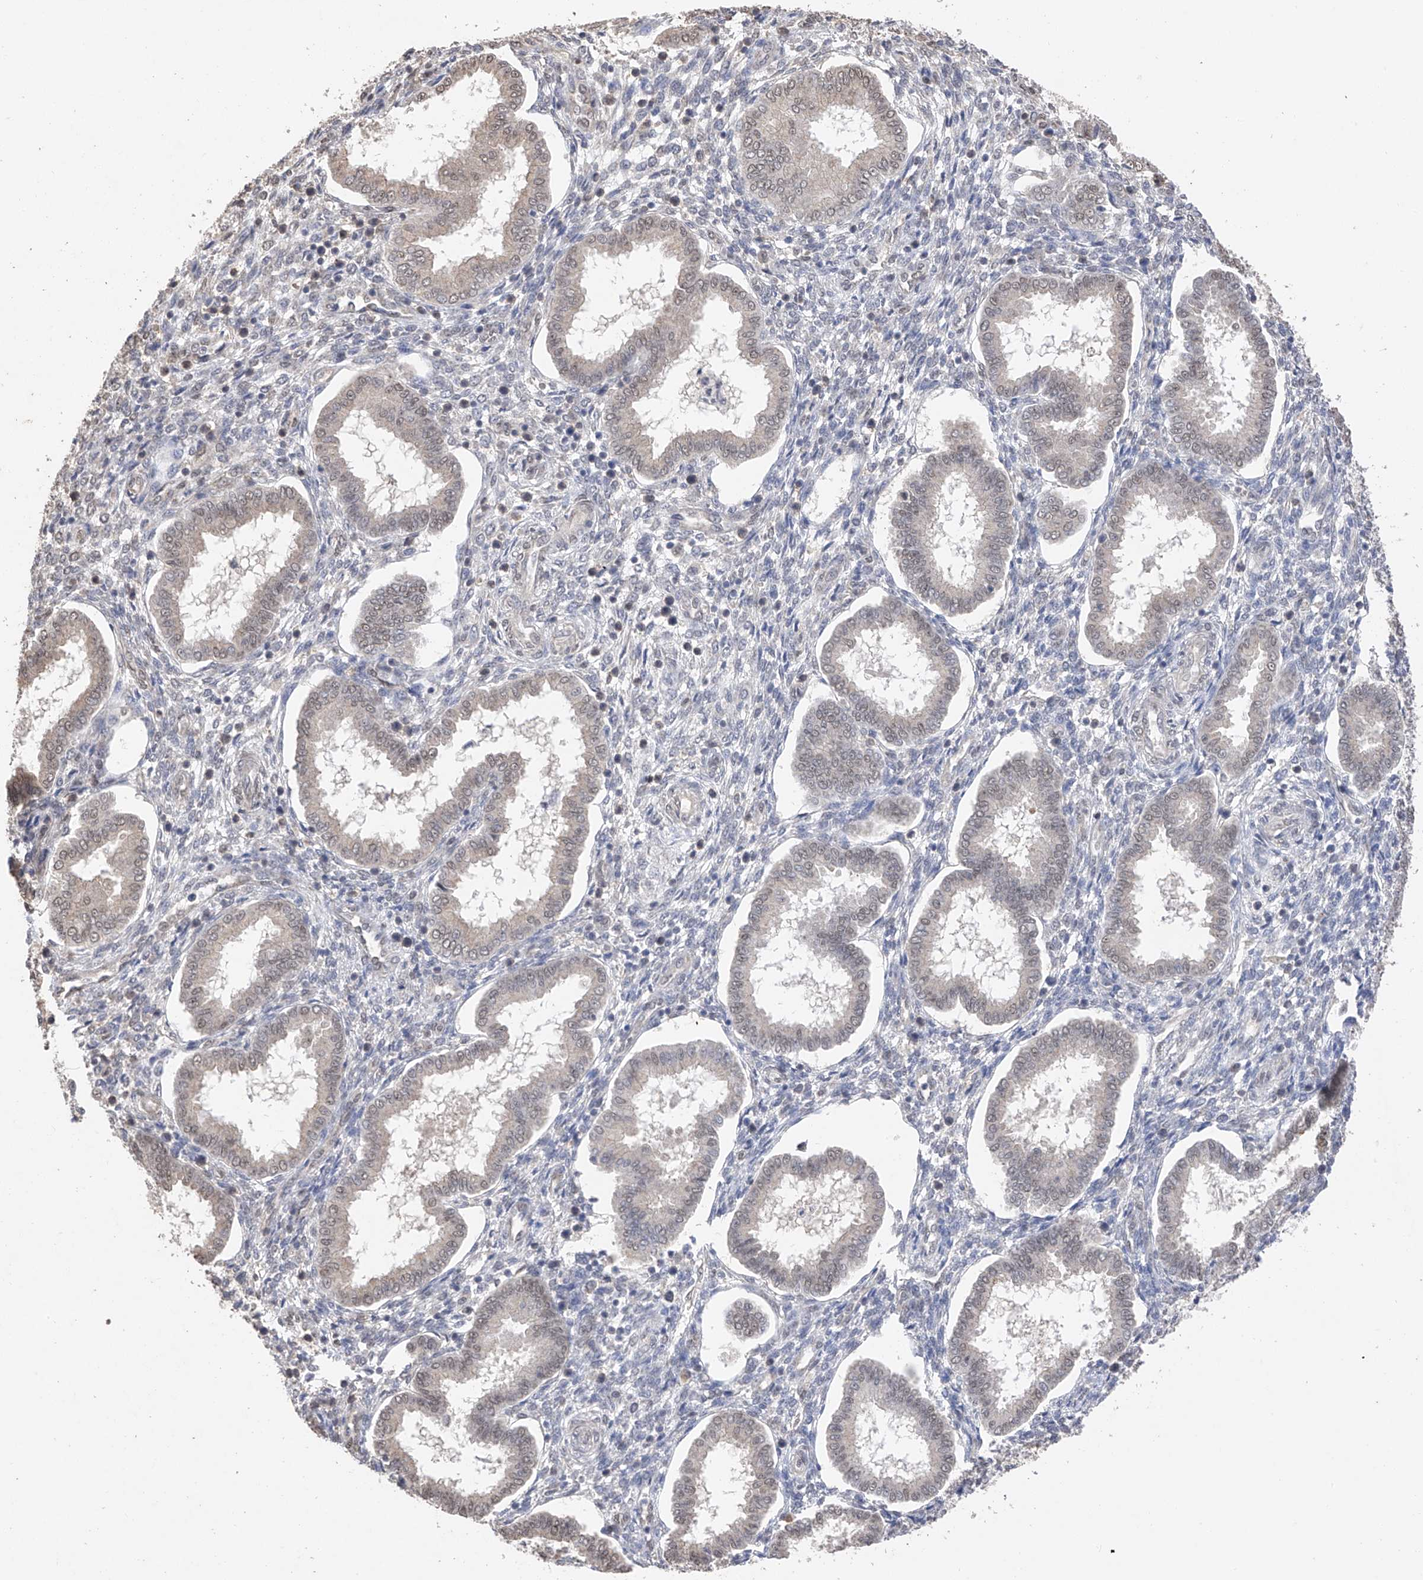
{"staining": {"intensity": "negative", "quantity": "none", "location": "none"}, "tissue": "endometrium", "cell_type": "Cells in endometrial stroma", "image_type": "normal", "snomed": [{"axis": "morphology", "description": "Normal tissue, NOS"}, {"axis": "topography", "description": "Endometrium"}], "caption": "High magnification brightfield microscopy of benign endometrium stained with DAB (3,3'-diaminobenzidine) (brown) and counterstained with hematoxylin (blue): cells in endometrial stroma show no significant expression. Brightfield microscopy of immunohistochemistry (IHC) stained with DAB (brown) and hematoxylin (blue), captured at high magnification.", "gene": "DMAP1", "patient": {"sex": "female", "age": 24}}